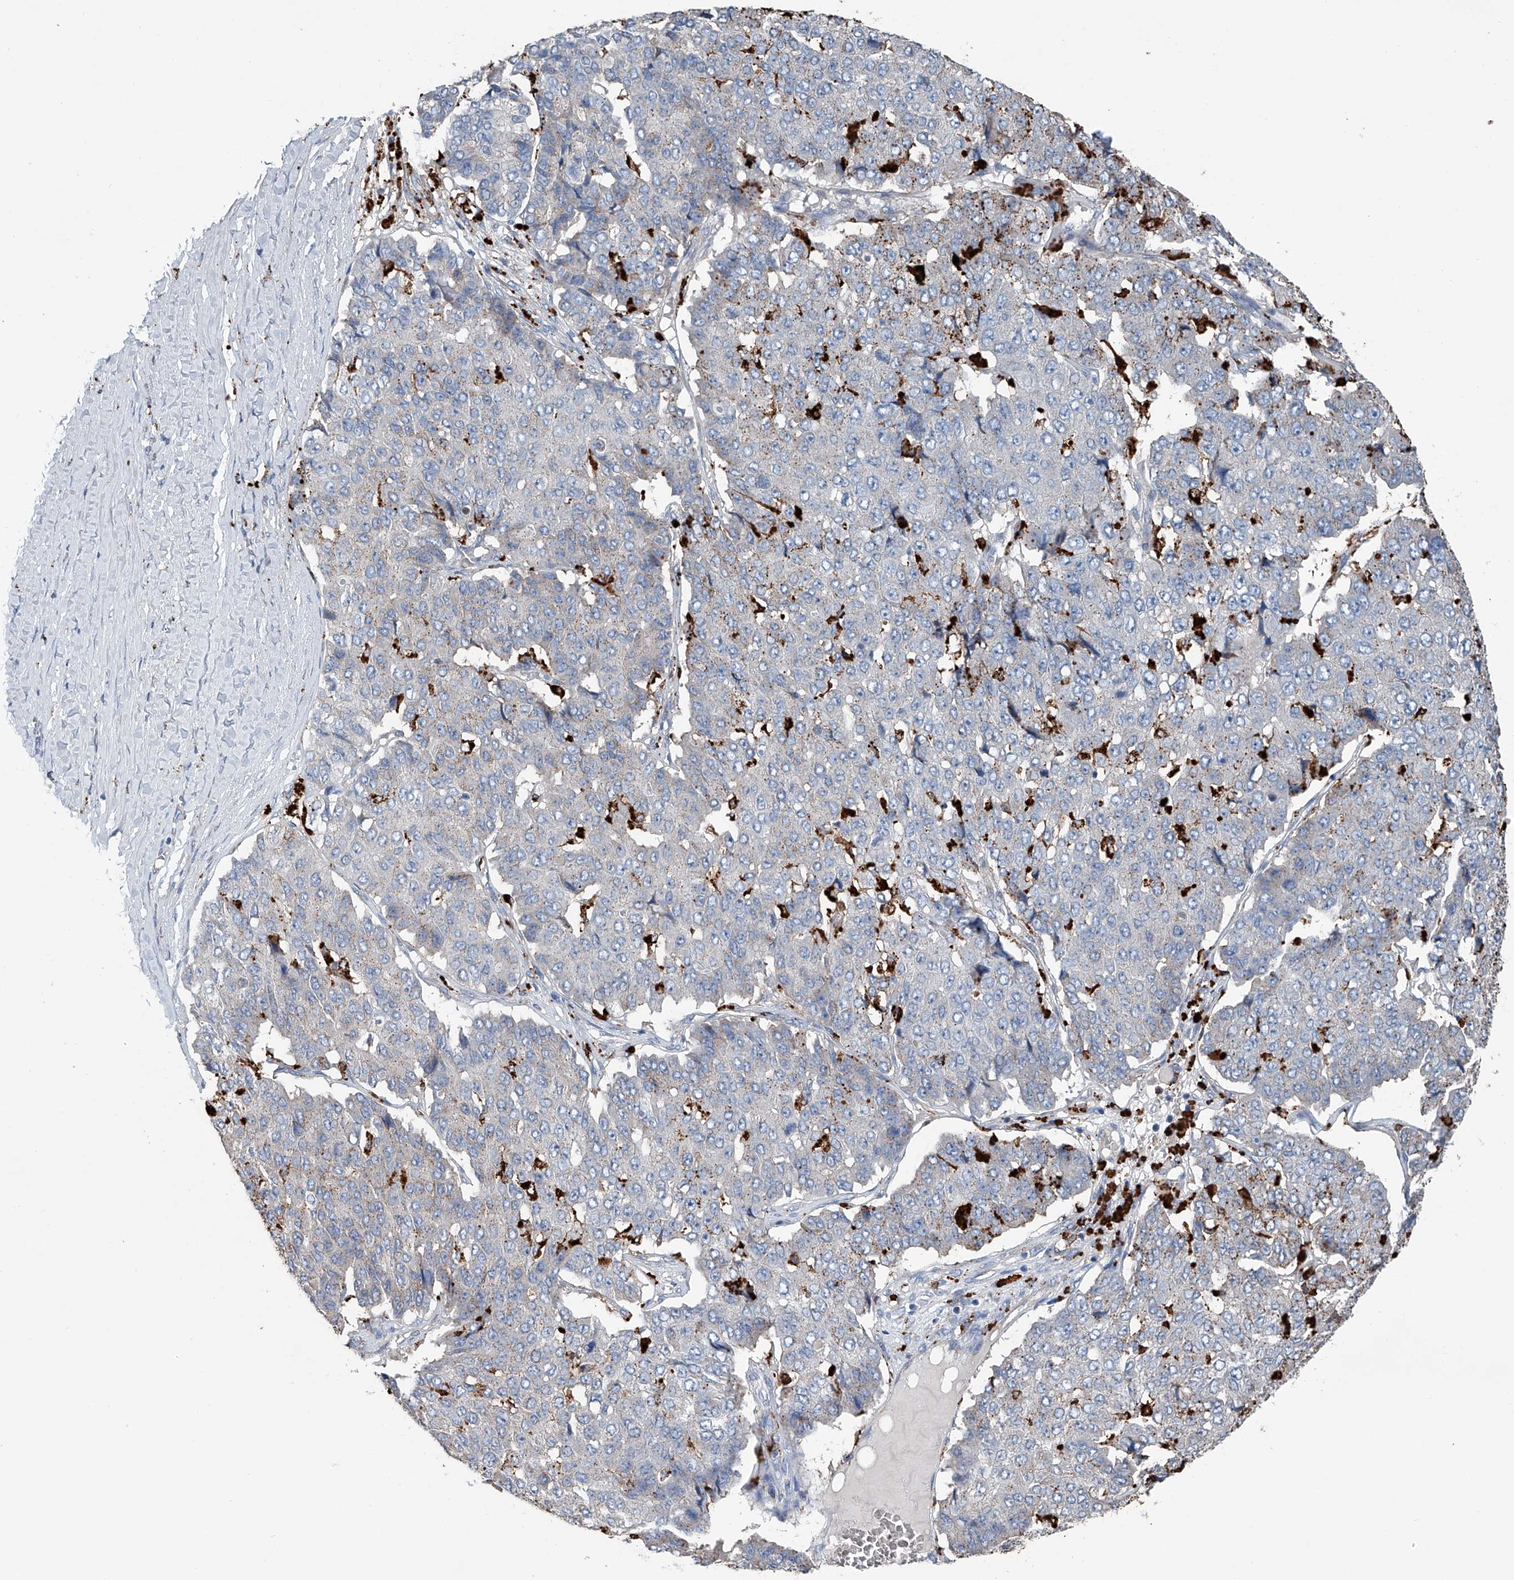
{"staining": {"intensity": "weak", "quantity": "<25%", "location": "cytoplasmic/membranous"}, "tissue": "pancreatic cancer", "cell_type": "Tumor cells", "image_type": "cancer", "snomed": [{"axis": "morphology", "description": "Adenocarcinoma, NOS"}, {"axis": "topography", "description": "Pancreas"}], "caption": "This is an immunohistochemistry micrograph of adenocarcinoma (pancreatic). There is no expression in tumor cells.", "gene": "ZNF772", "patient": {"sex": "male", "age": 50}}